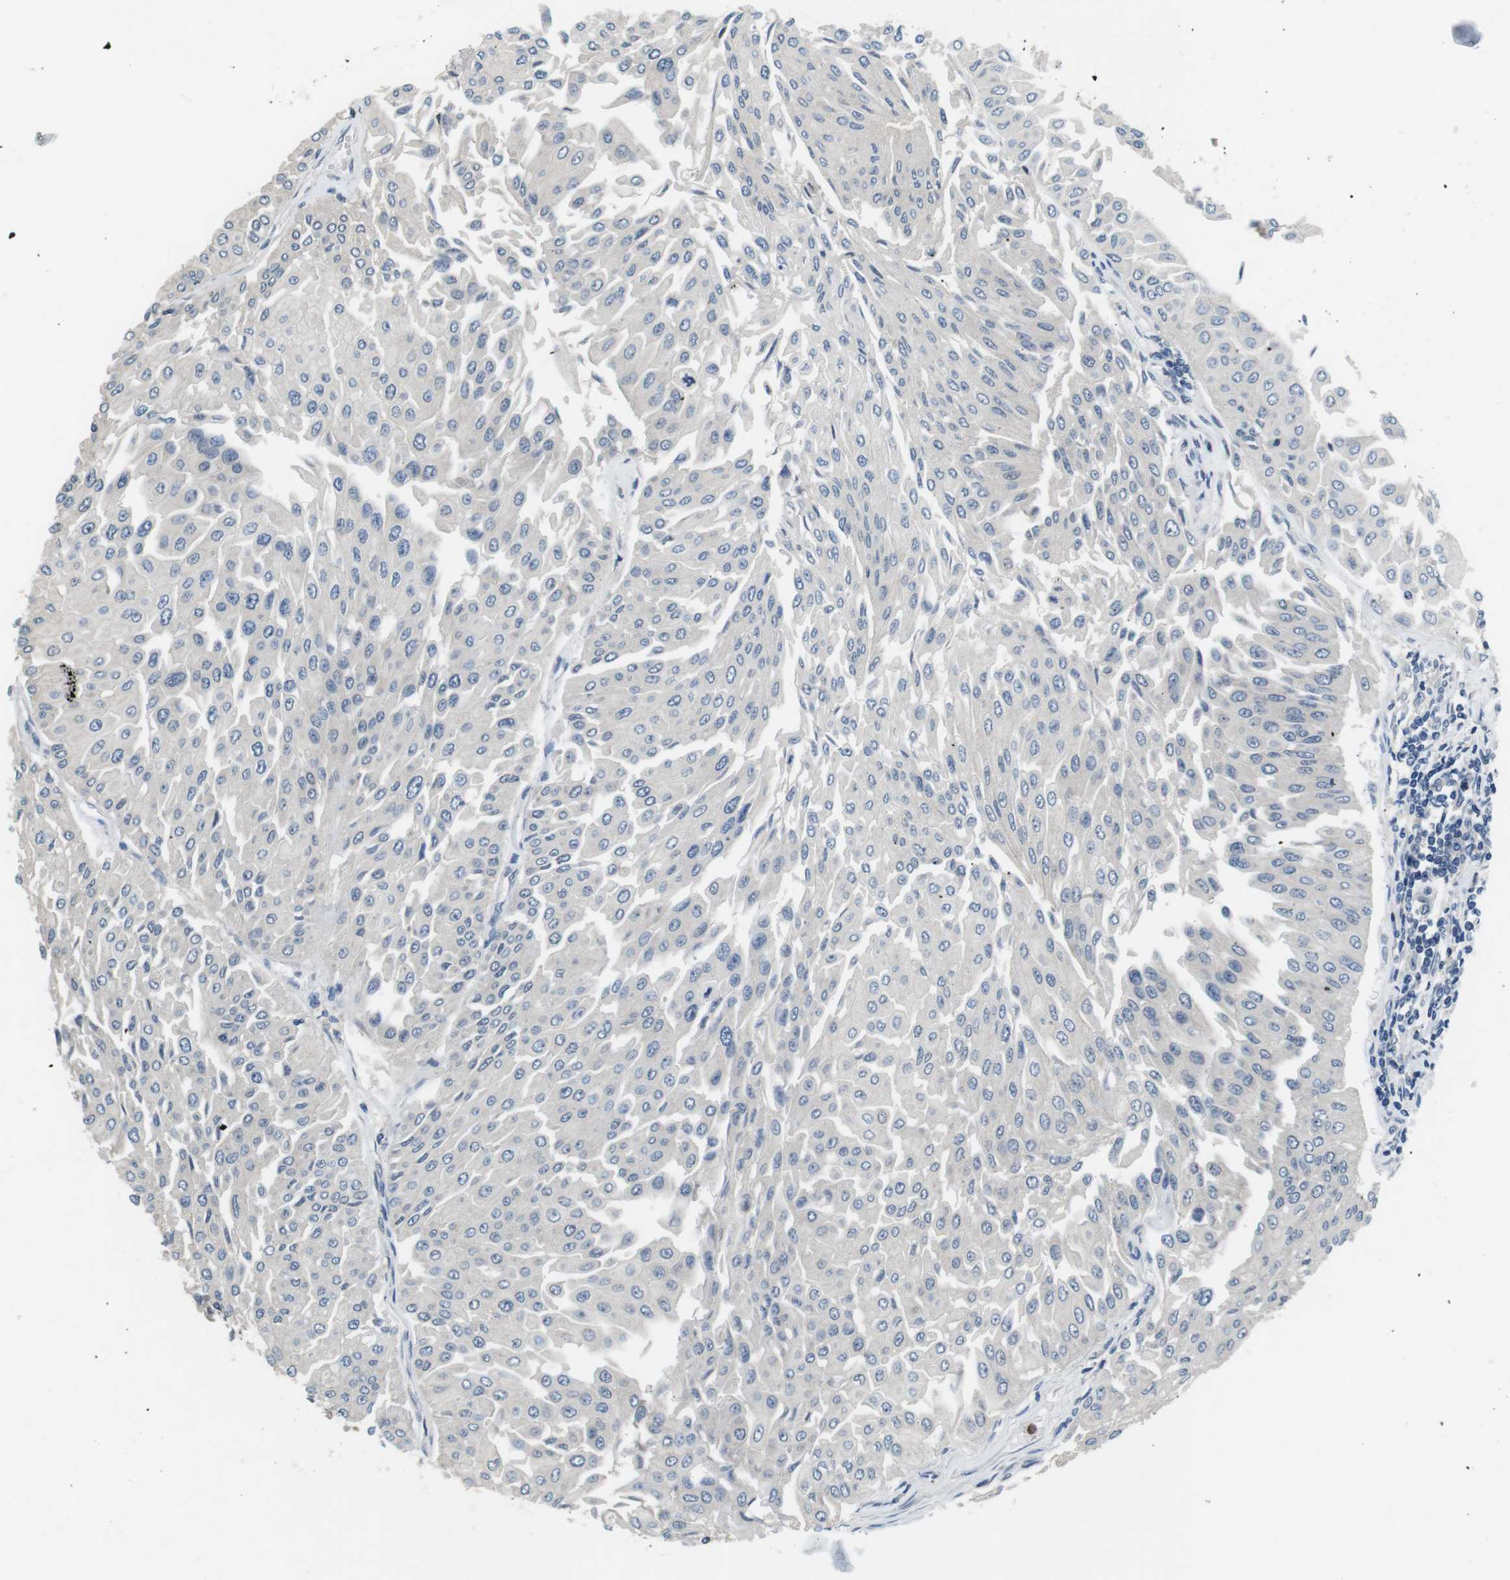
{"staining": {"intensity": "negative", "quantity": "none", "location": "none"}, "tissue": "urothelial cancer", "cell_type": "Tumor cells", "image_type": "cancer", "snomed": [{"axis": "morphology", "description": "Urothelial carcinoma, Low grade"}, {"axis": "topography", "description": "Urinary bladder"}], "caption": "This is an immunohistochemistry (IHC) image of urothelial cancer. There is no staining in tumor cells.", "gene": "NEK4", "patient": {"sex": "male", "age": 67}}